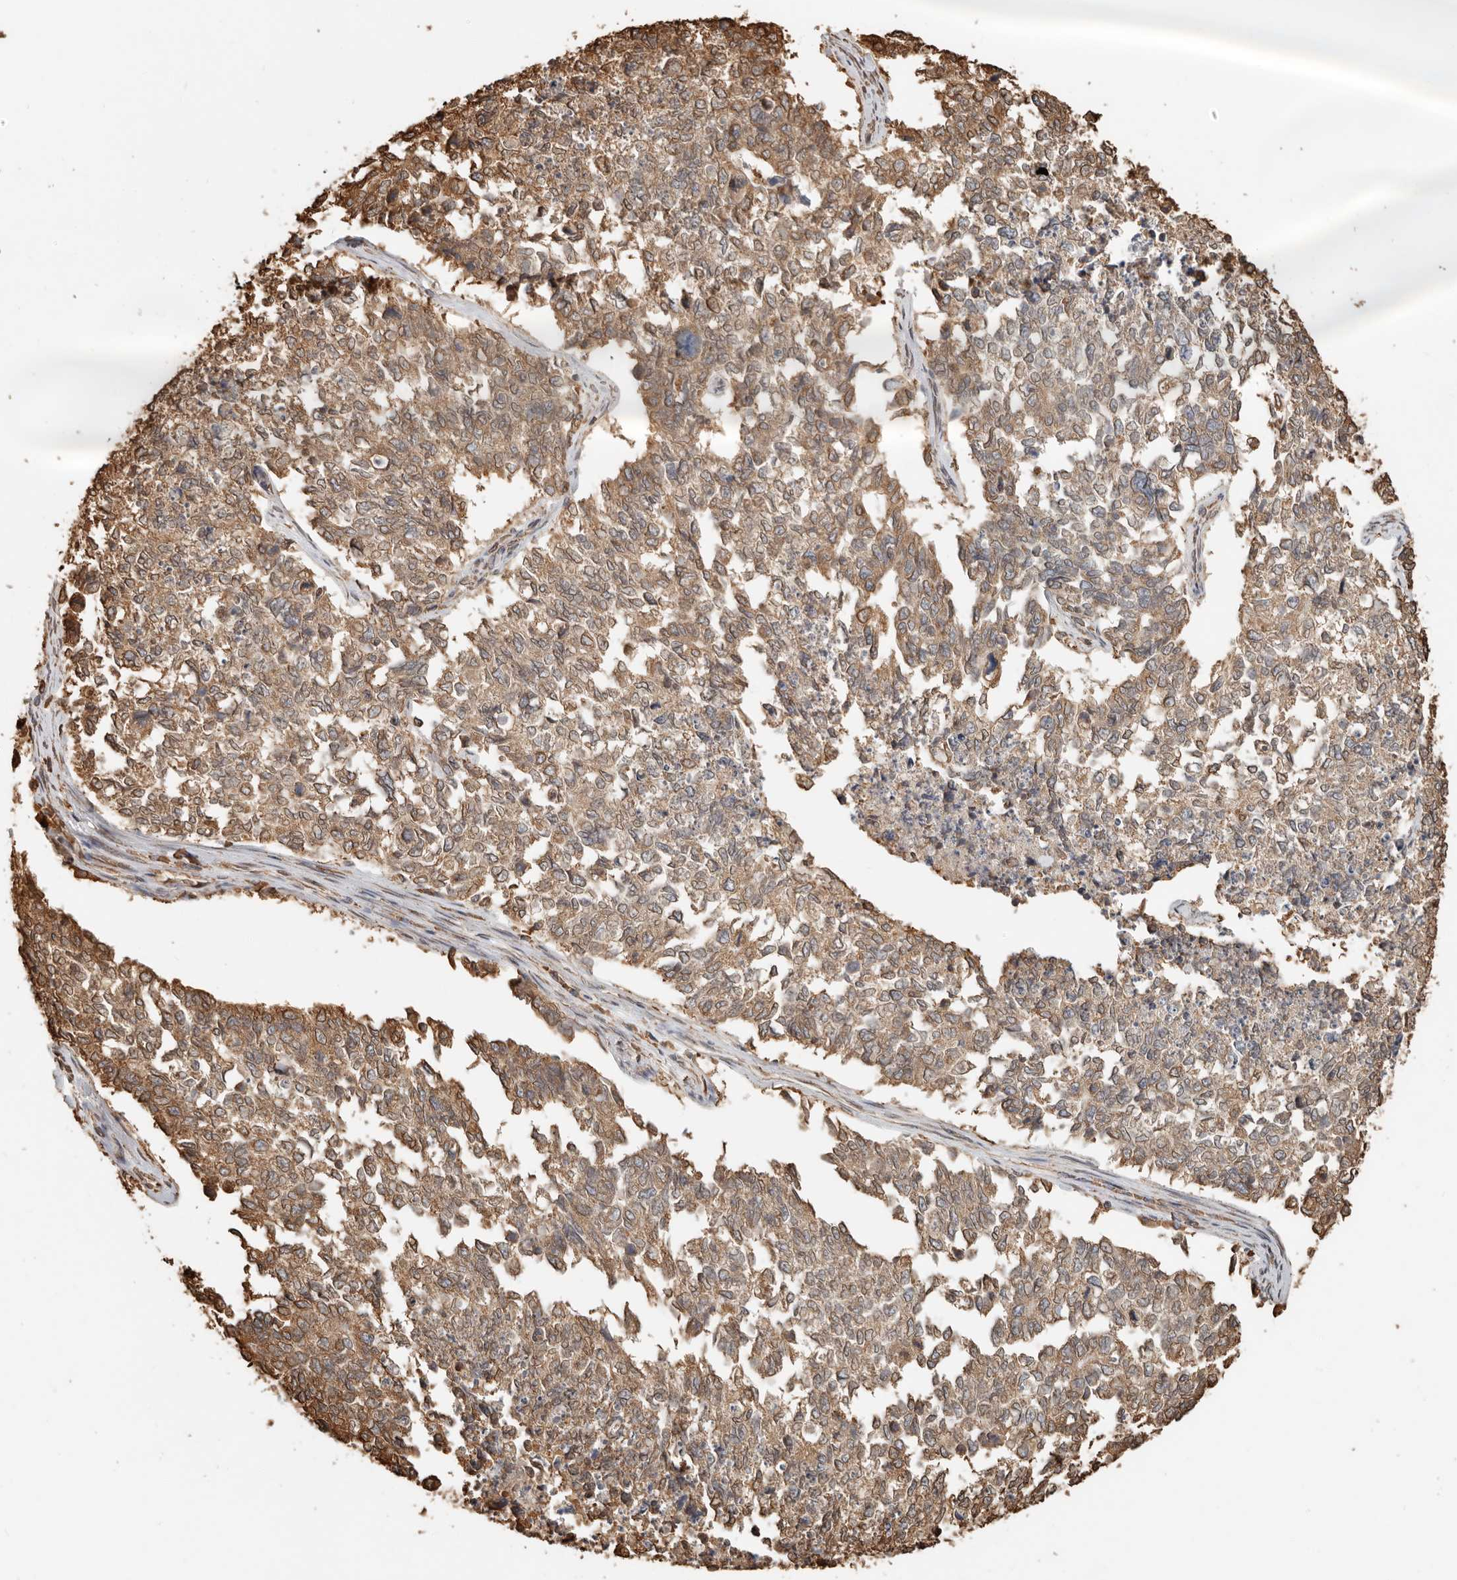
{"staining": {"intensity": "moderate", "quantity": ">75%", "location": "cytoplasmic/membranous"}, "tissue": "cervical cancer", "cell_type": "Tumor cells", "image_type": "cancer", "snomed": [{"axis": "morphology", "description": "Squamous cell carcinoma, NOS"}, {"axis": "topography", "description": "Cervix"}], "caption": "About >75% of tumor cells in cervical cancer demonstrate moderate cytoplasmic/membranous protein positivity as visualized by brown immunohistochemical staining.", "gene": "ARHGEF10L", "patient": {"sex": "female", "age": 63}}